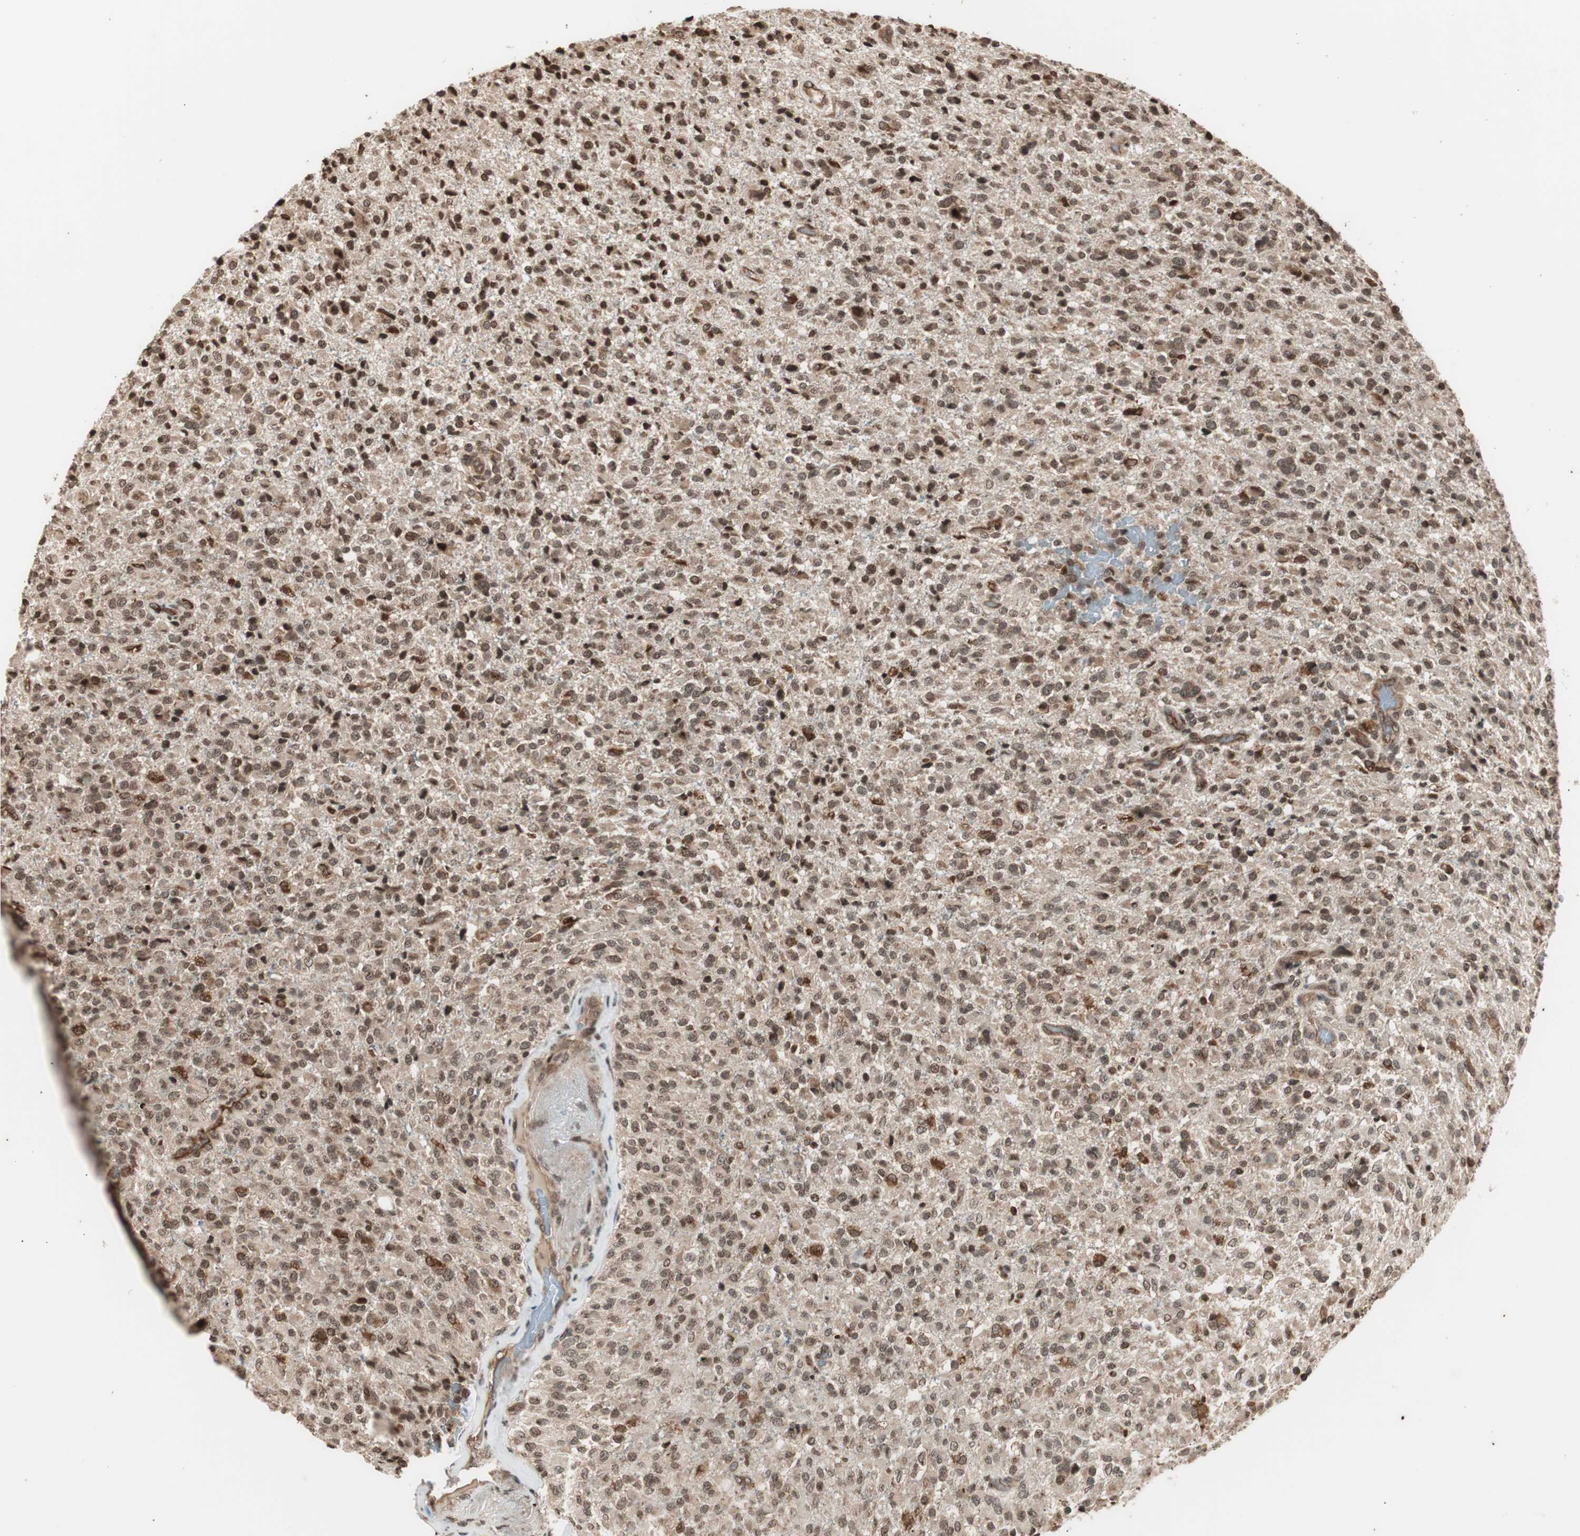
{"staining": {"intensity": "strong", "quantity": ">75%", "location": "nuclear"}, "tissue": "glioma", "cell_type": "Tumor cells", "image_type": "cancer", "snomed": [{"axis": "morphology", "description": "Glioma, malignant, High grade"}, {"axis": "topography", "description": "Brain"}], "caption": "Immunohistochemical staining of human glioma exhibits high levels of strong nuclear protein positivity in approximately >75% of tumor cells.", "gene": "ZFC3H1", "patient": {"sex": "male", "age": 71}}